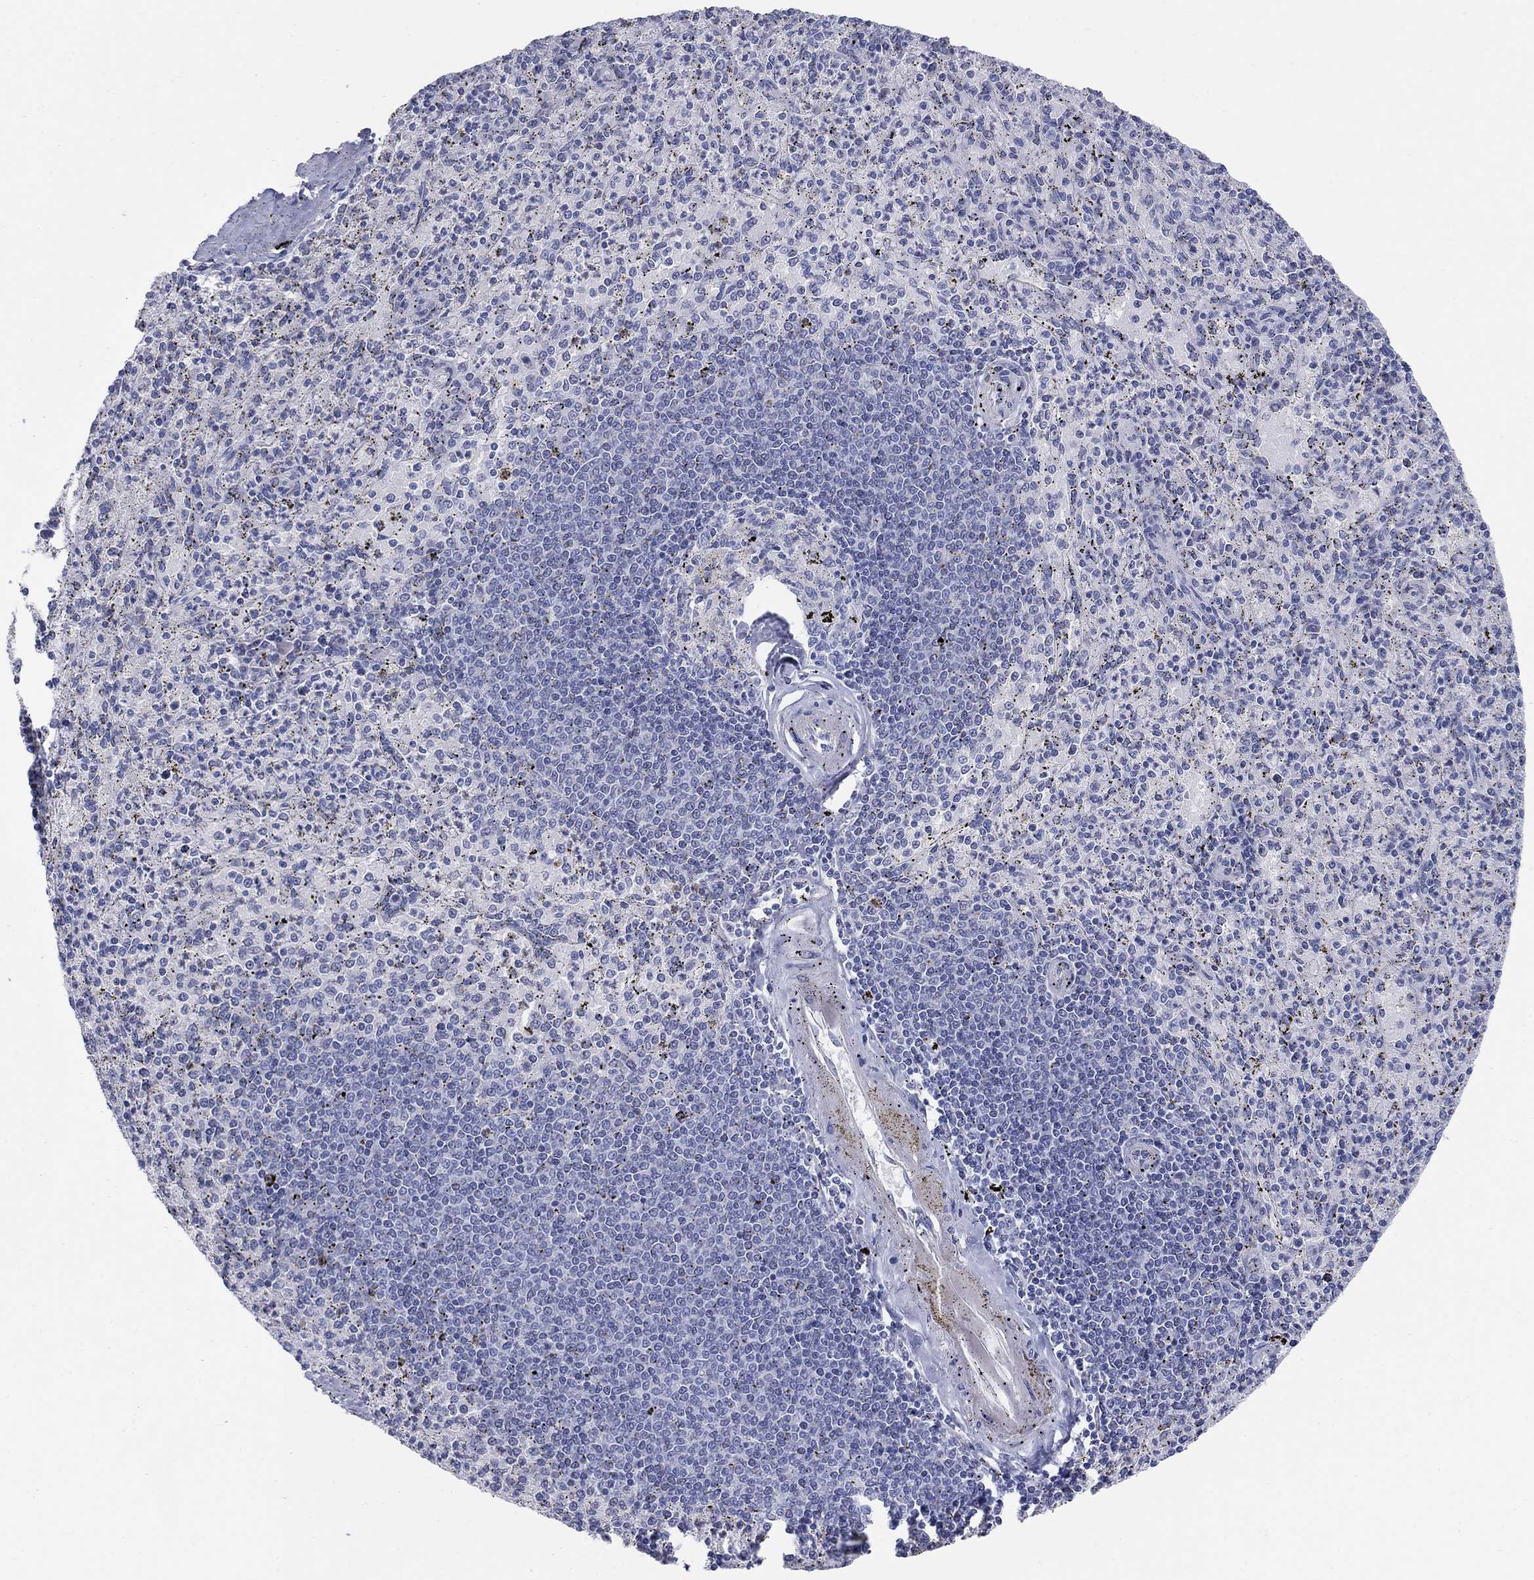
{"staining": {"intensity": "negative", "quantity": "none", "location": "none"}, "tissue": "spleen", "cell_type": "Cells in red pulp", "image_type": "normal", "snomed": [{"axis": "morphology", "description": "Normal tissue, NOS"}, {"axis": "topography", "description": "Spleen"}], "caption": "Immunohistochemical staining of benign human spleen shows no significant expression in cells in red pulp.", "gene": "HEATR4", "patient": {"sex": "male", "age": 60}}